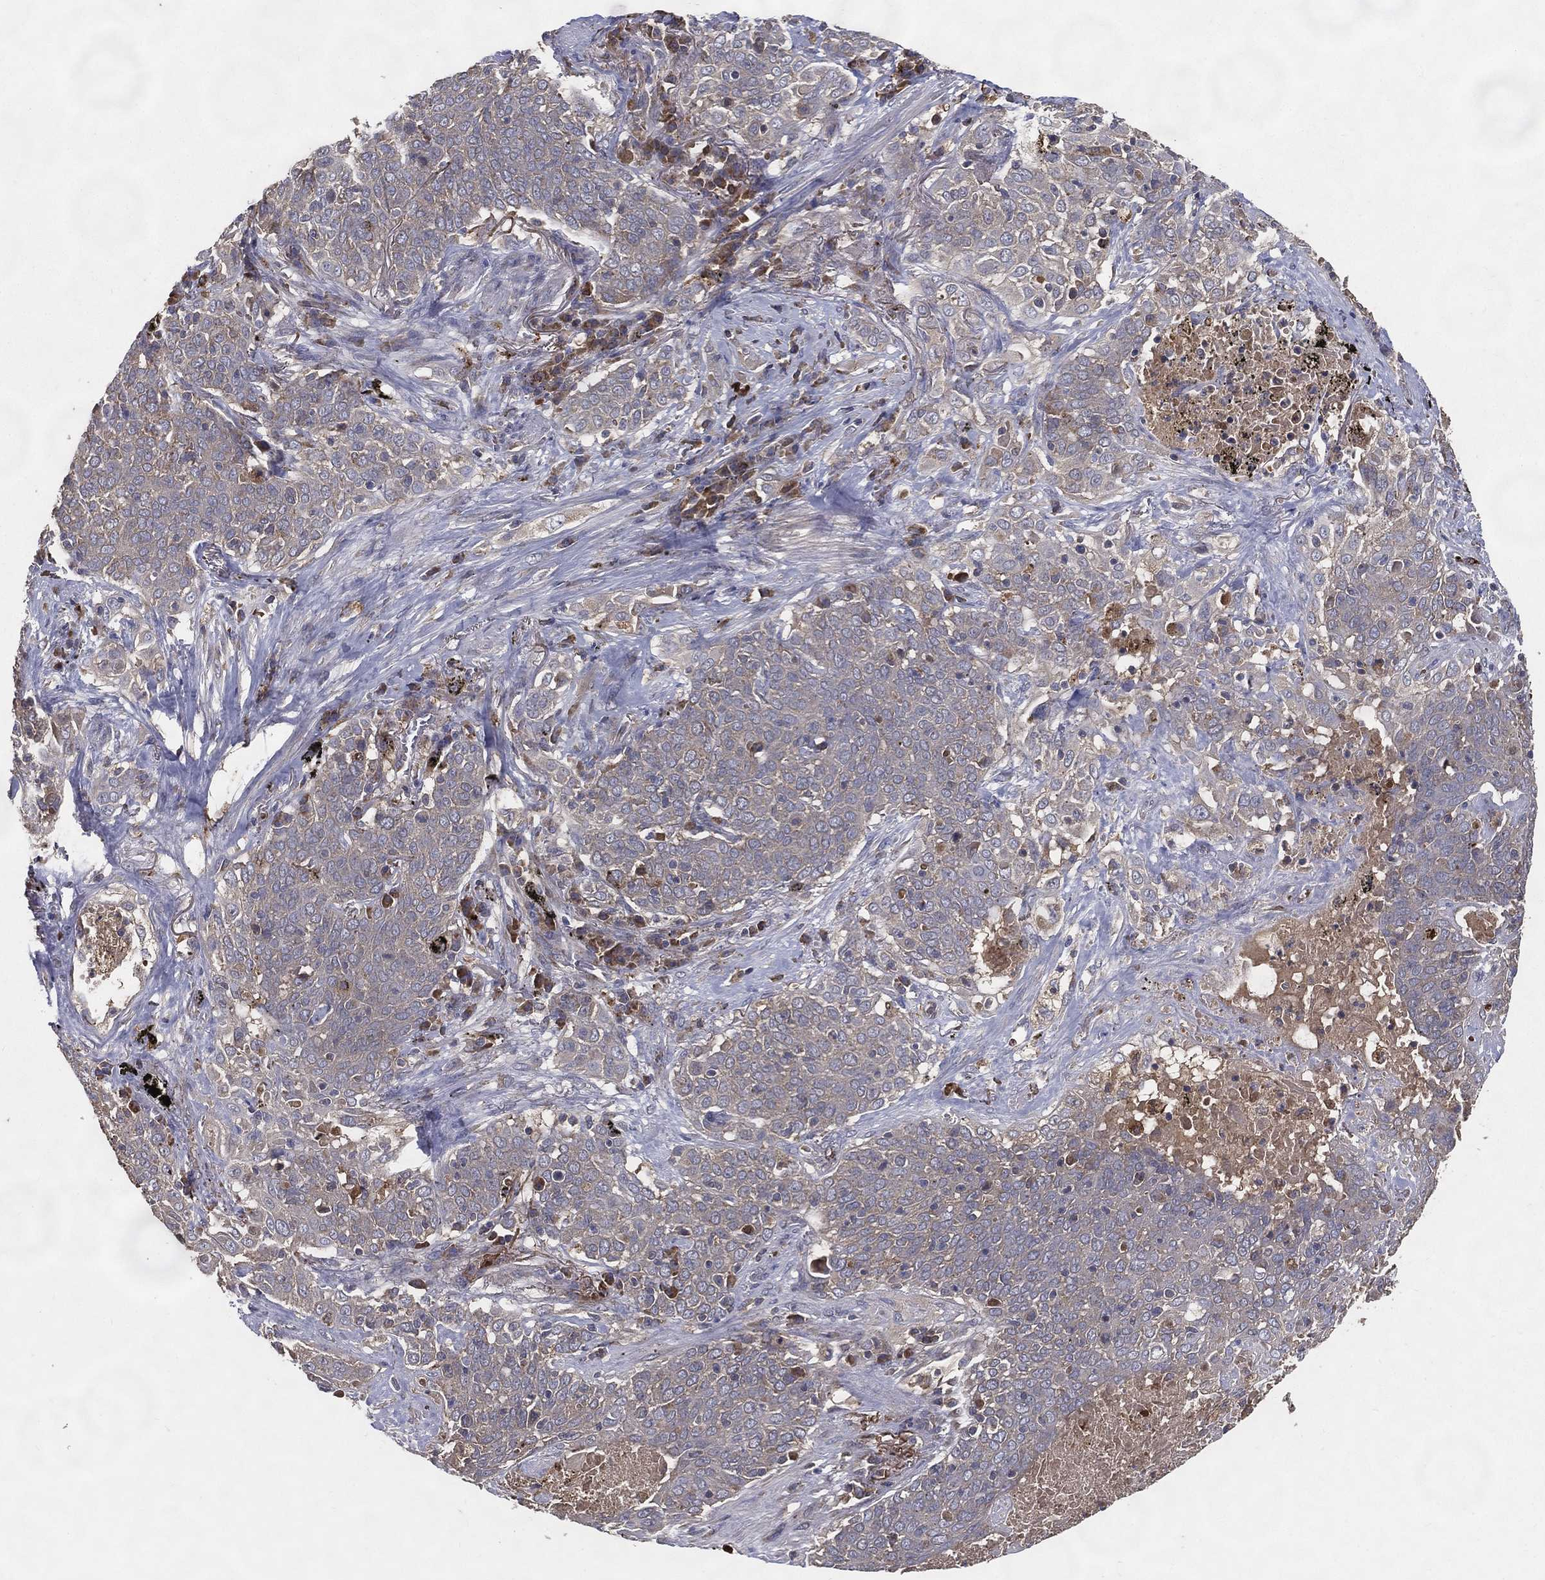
{"staining": {"intensity": "weak", "quantity": "<25%", "location": "cytoplasmic/membranous"}, "tissue": "lung cancer", "cell_type": "Tumor cells", "image_type": "cancer", "snomed": [{"axis": "morphology", "description": "Squamous cell carcinoma, NOS"}, {"axis": "topography", "description": "Lung"}], "caption": "A micrograph of lung cancer stained for a protein exhibits no brown staining in tumor cells.", "gene": "MT-ND1", "patient": {"sex": "male", "age": 82}}